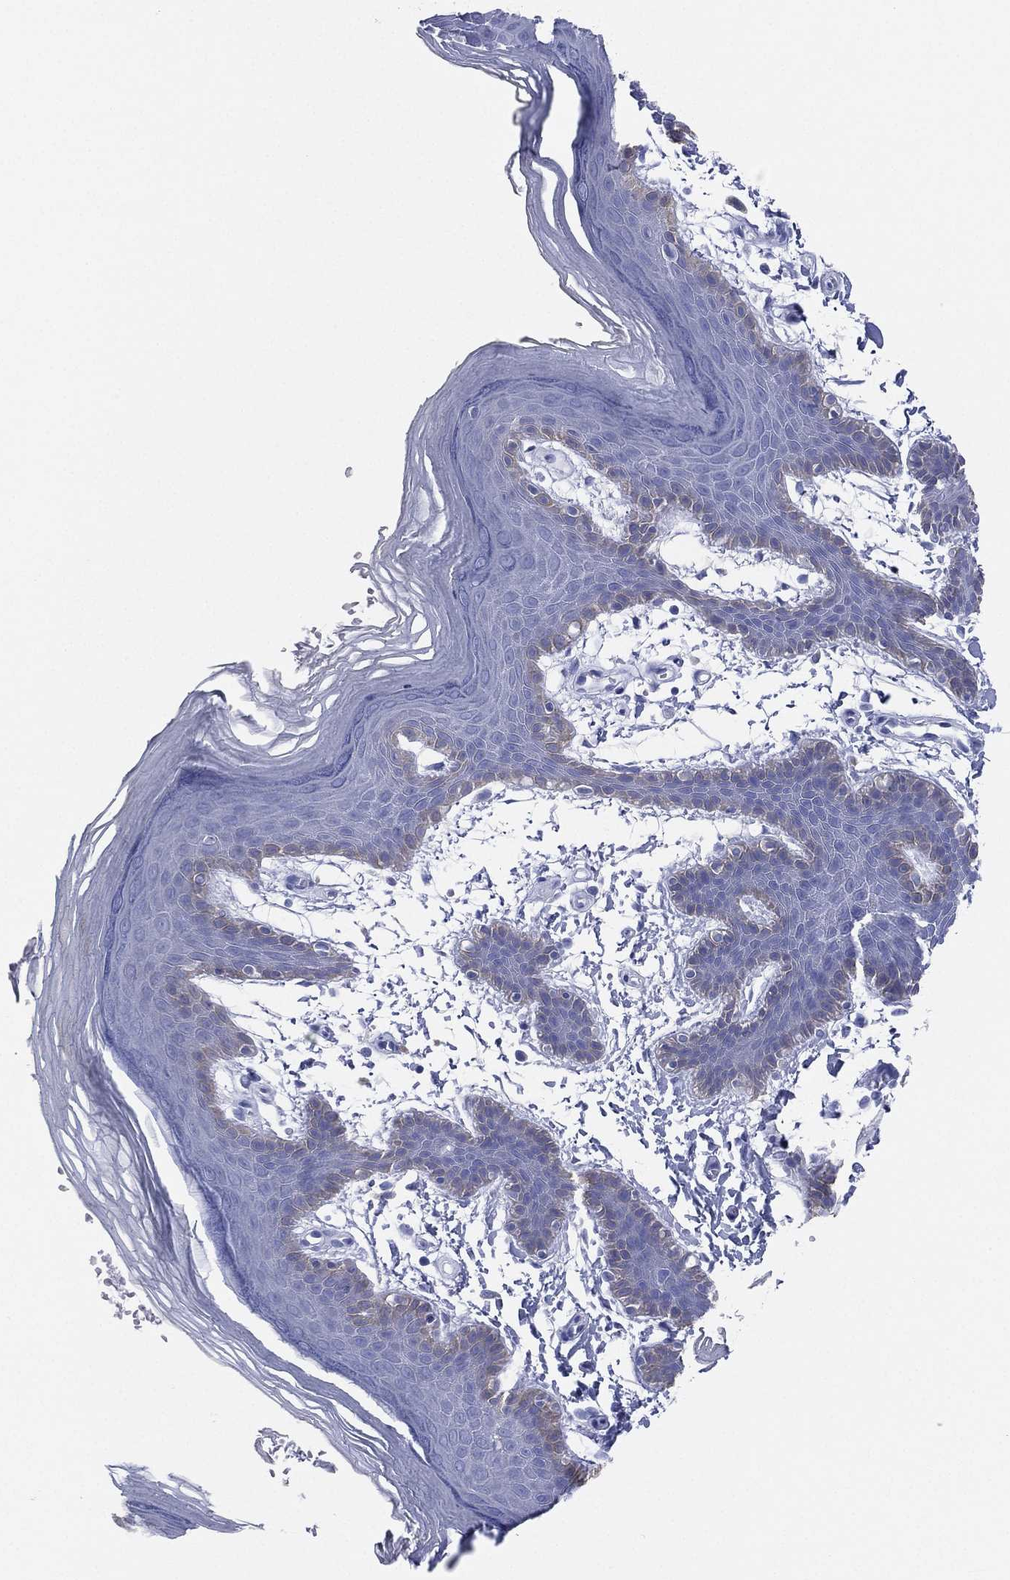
{"staining": {"intensity": "weak", "quantity": "<25%", "location": "cytoplasmic/membranous"}, "tissue": "skin", "cell_type": "Epidermal cells", "image_type": "normal", "snomed": [{"axis": "morphology", "description": "Normal tissue, NOS"}, {"axis": "topography", "description": "Anal"}], "caption": "There is no significant staining in epidermal cells of skin.", "gene": "CD79A", "patient": {"sex": "male", "age": 53}}